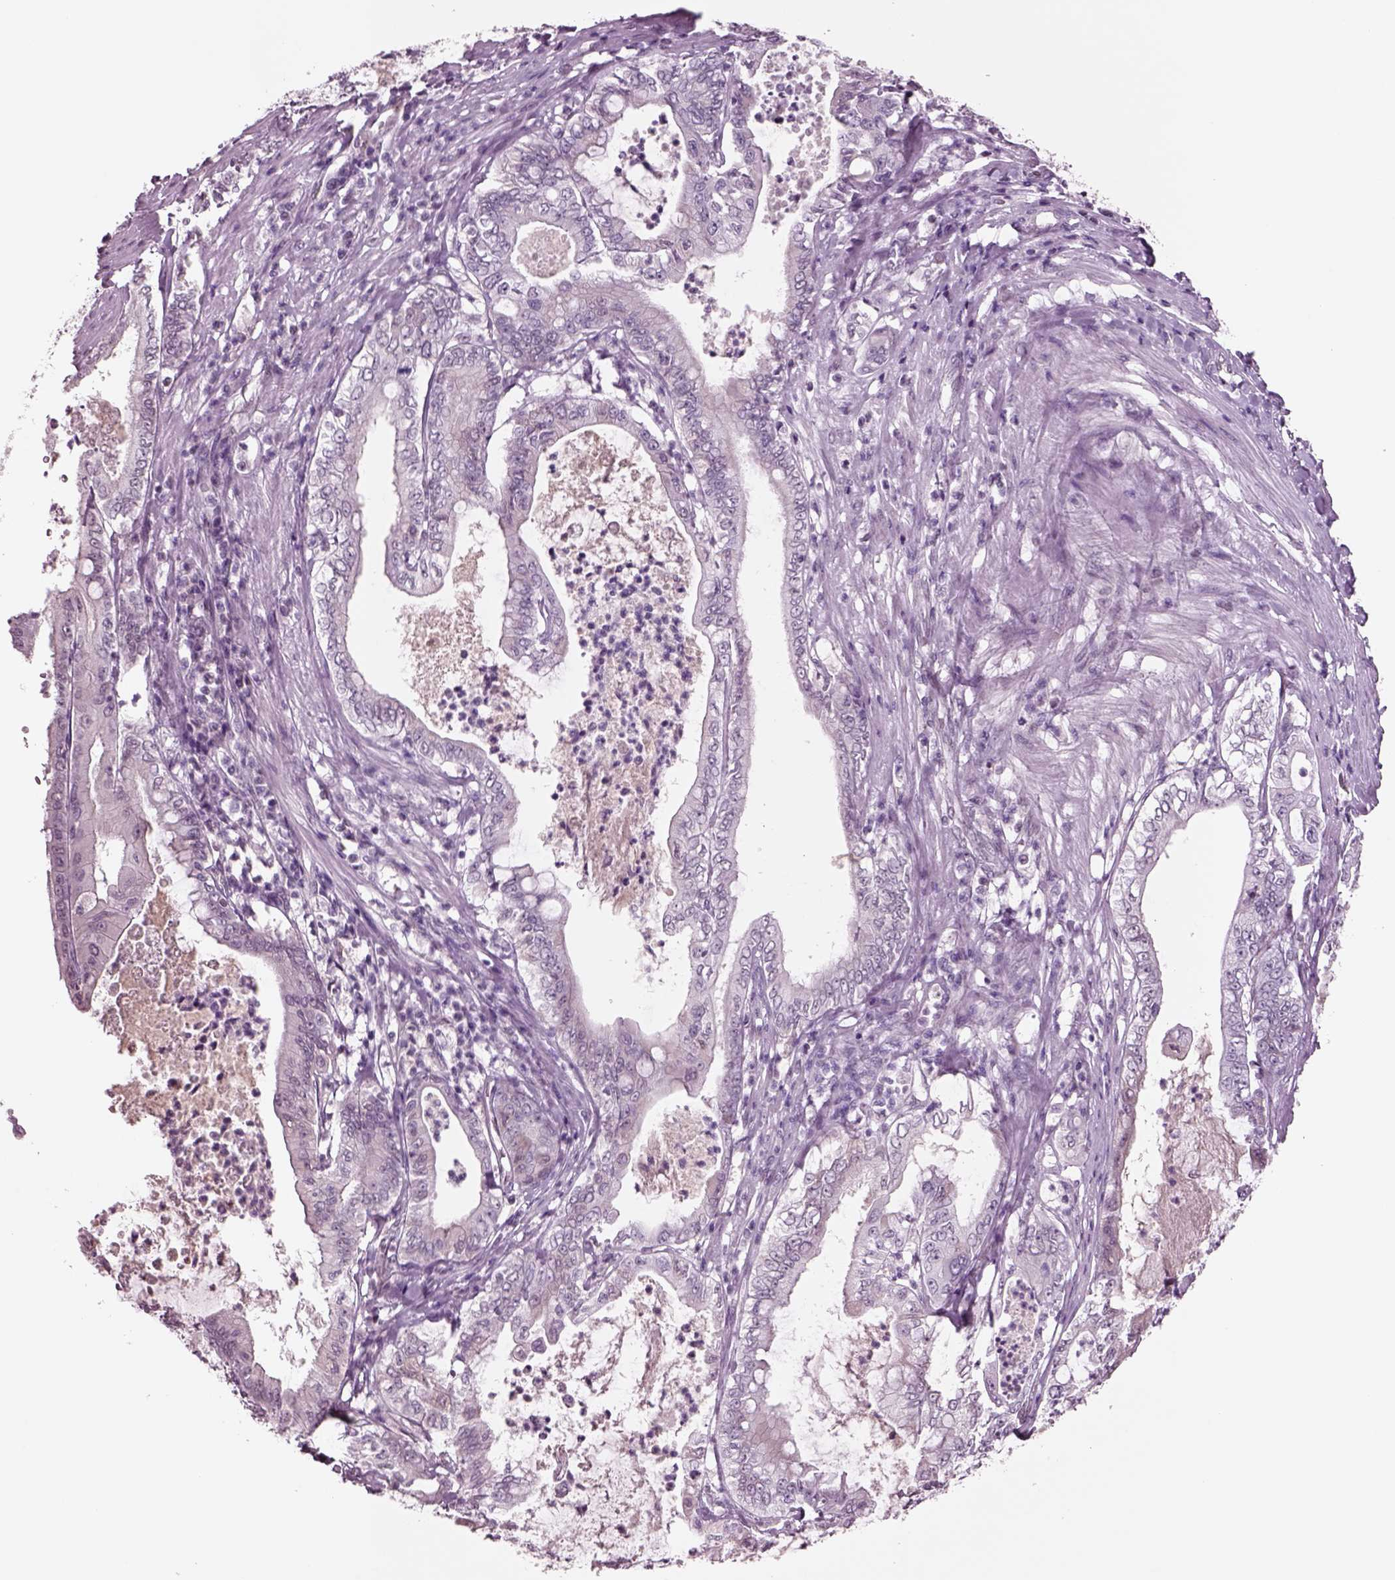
{"staining": {"intensity": "negative", "quantity": "none", "location": "none"}, "tissue": "pancreatic cancer", "cell_type": "Tumor cells", "image_type": "cancer", "snomed": [{"axis": "morphology", "description": "Adenocarcinoma, NOS"}, {"axis": "topography", "description": "Pancreas"}], "caption": "This is an immunohistochemistry (IHC) photomicrograph of adenocarcinoma (pancreatic). There is no expression in tumor cells.", "gene": "SEPHS1", "patient": {"sex": "male", "age": 71}}